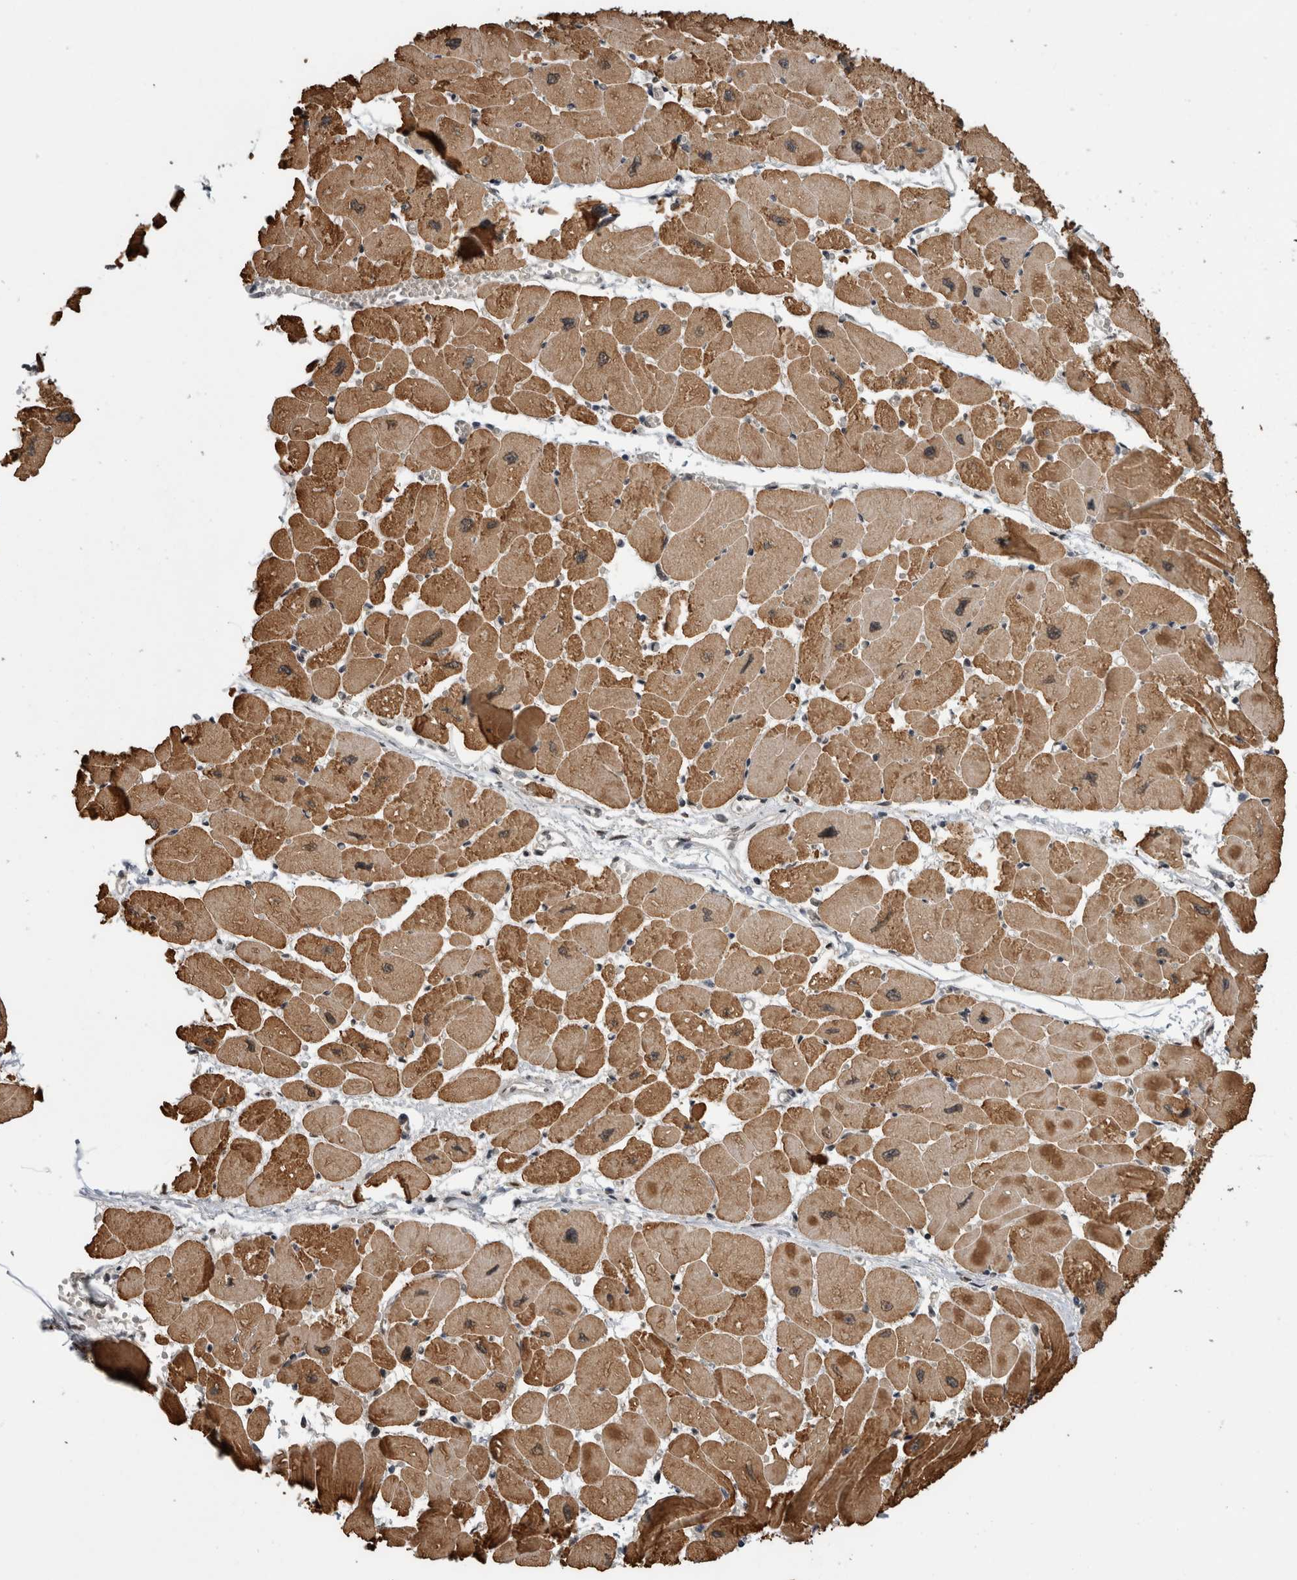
{"staining": {"intensity": "strong", "quantity": ">75%", "location": "cytoplasmic/membranous"}, "tissue": "heart muscle", "cell_type": "Cardiomyocytes", "image_type": "normal", "snomed": [{"axis": "morphology", "description": "Normal tissue, NOS"}, {"axis": "topography", "description": "Heart"}], "caption": "High-magnification brightfield microscopy of unremarkable heart muscle stained with DAB (brown) and counterstained with hematoxylin (blue). cardiomyocytes exhibit strong cytoplasmic/membranous positivity is seen in approximately>75% of cells. (DAB (3,3'-diaminobenzidine) IHC, brown staining for protein, blue staining for nuclei).", "gene": "CPSF2", "patient": {"sex": "female", "age": 54}}